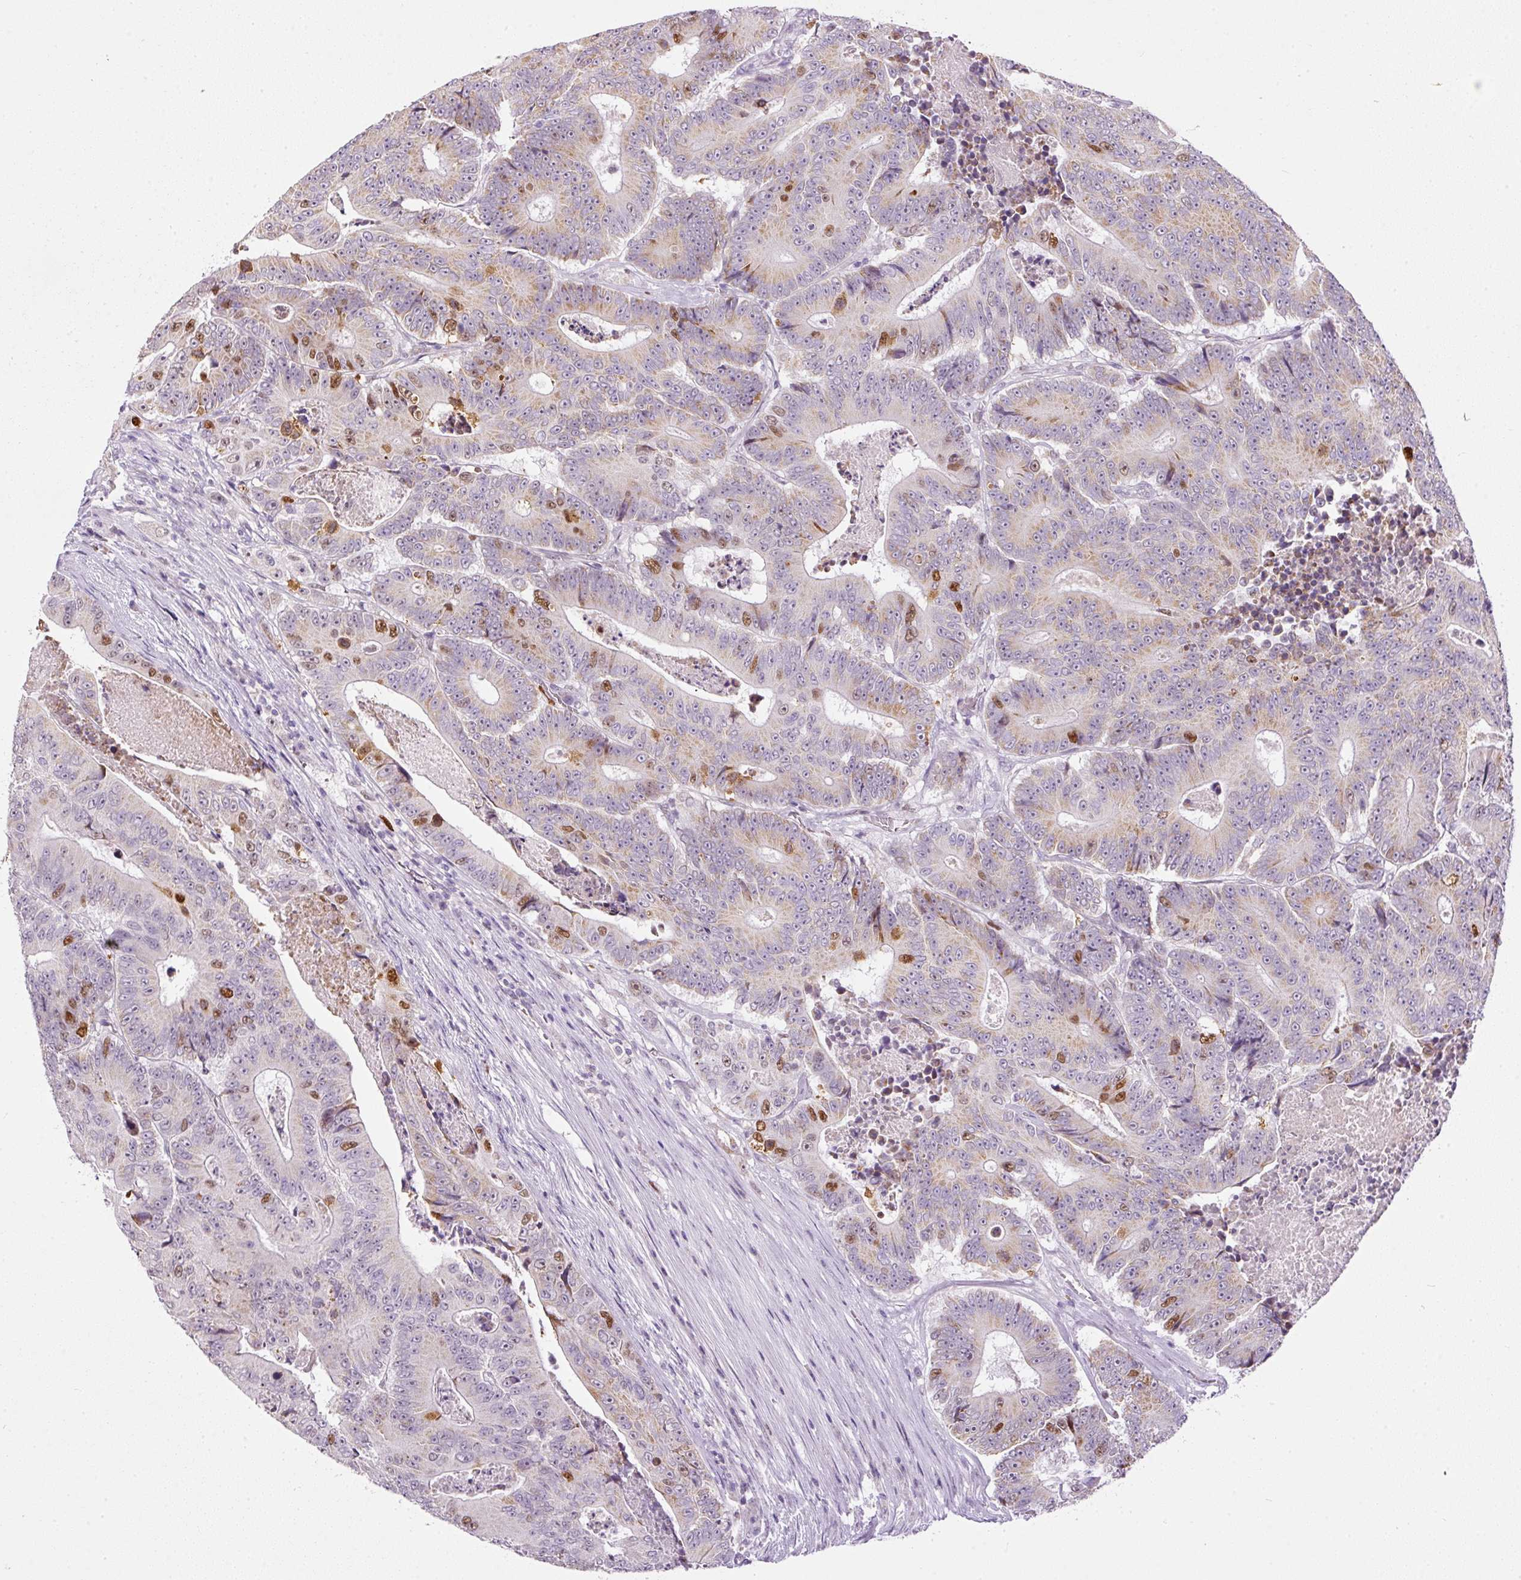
{"staining": {"intensity": "moderate", "quantity": "<25%", "location": "nuclear"}, "tissue": "colorectal cancer", "cell_type": "Tumor cells", "image_type": "cancer", "snomed": [{"axis": "morphology", "description": "Adenocarcinoma, NOS"}, {"axis": "topography", "description": "Colon"}], "caption": "IHC staining of colorectal cancer (adenocarcinoma), which displays low levels of moderate nuclear expression in about <25% of tumor cells indicating moderate nuclear protein staining. The staining was performed using DAB (3,3'-diaminobenzidine) (brown) for protein detection and nuclei were counterstained in hematoxylin (blue).", "gene": "KPNA2", "patient": {"sex": "male", "age": 83}}